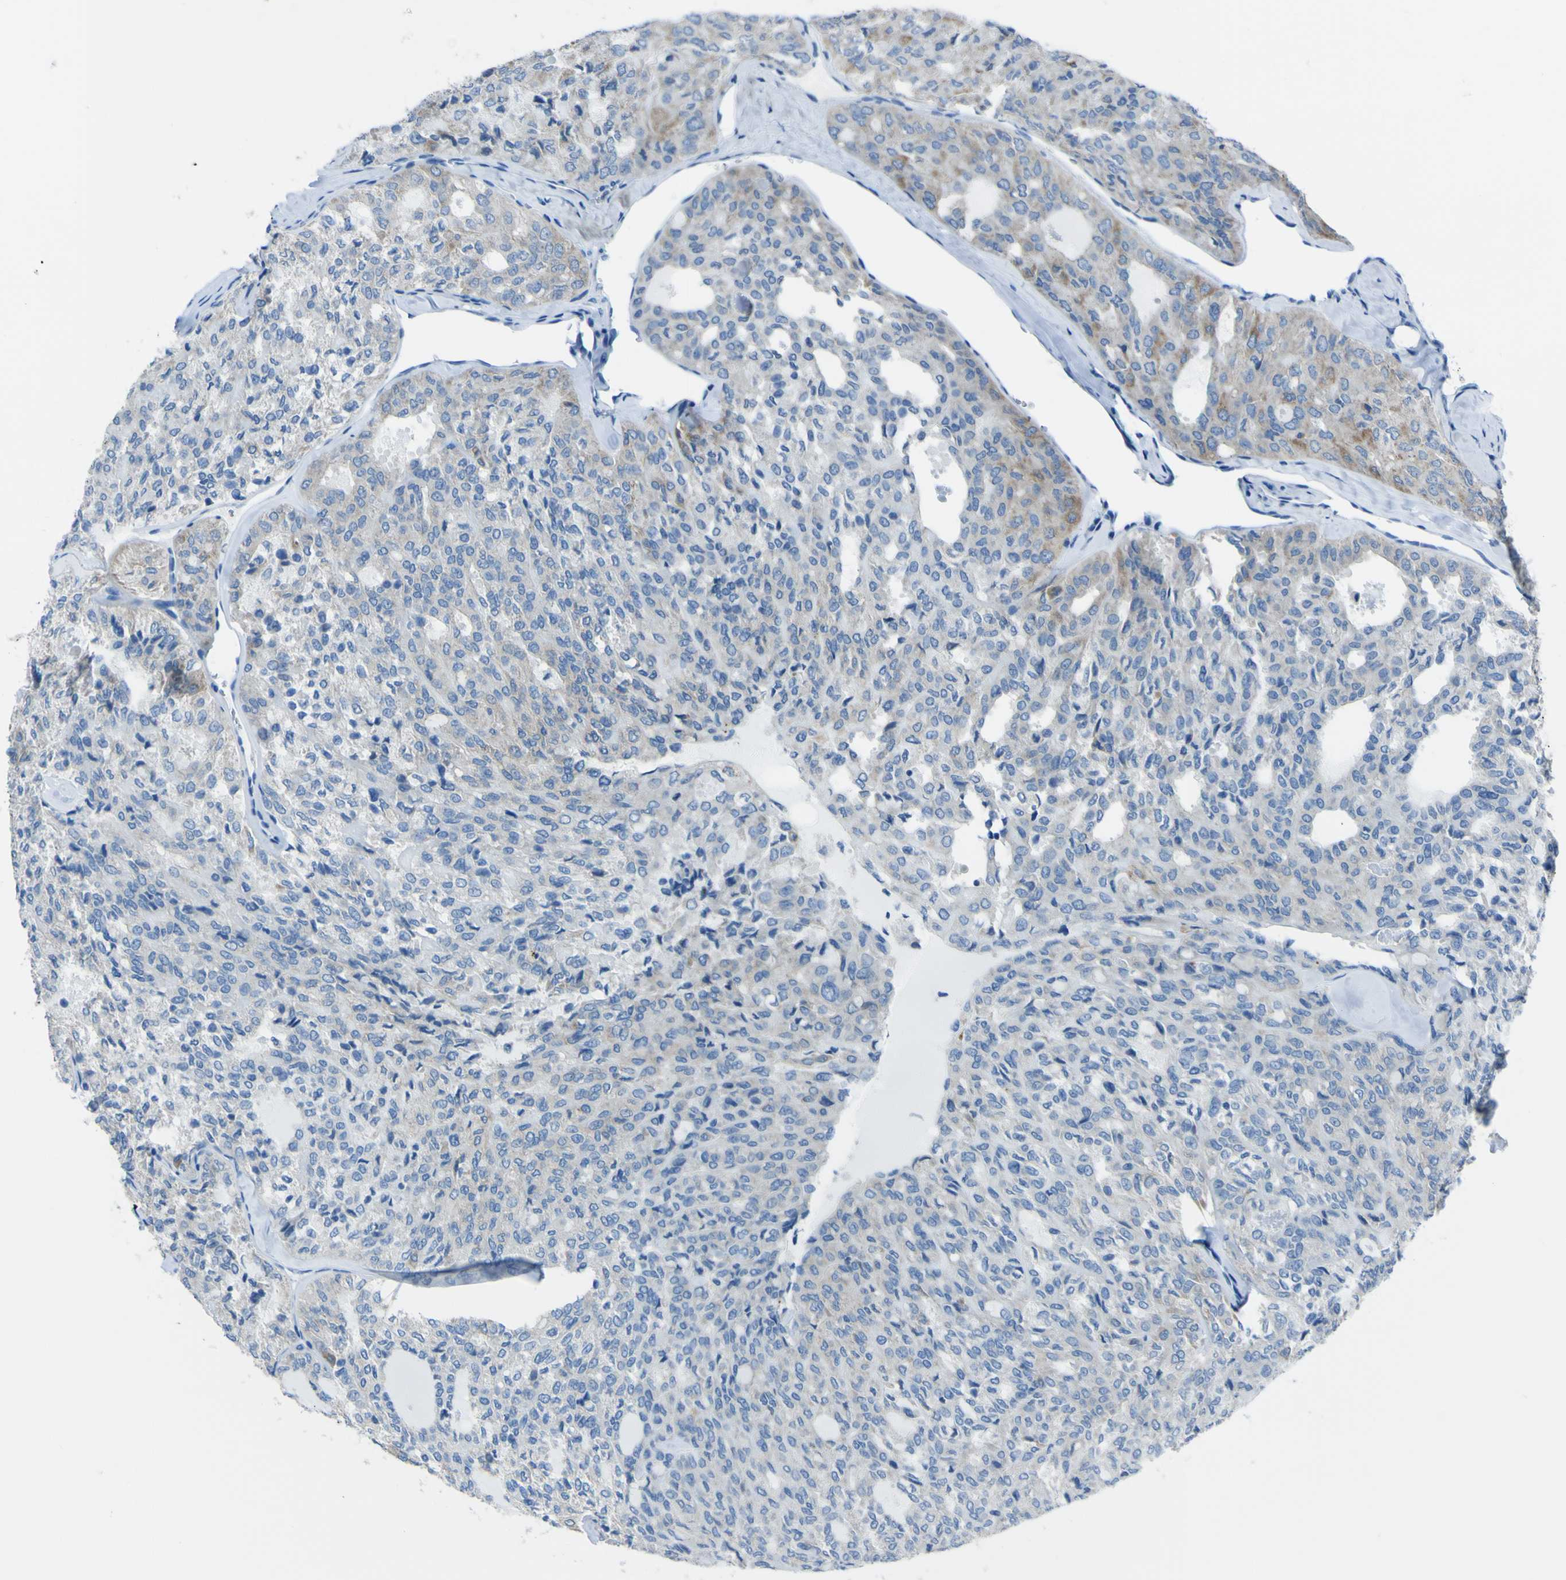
{"staining": {"intensity": "weak", "quantity": "<25%", "location": "cytoplasmic/membranous"}, "tissue": "thyroid cancer", "cell_type": "Tumor cells", "image_type": "cancer", "snomed": [{"axis": "morphology", "description": "Follicular adenoma carcinoma, NOS"}, {"axis": "topography", "description": "Thyroid gland"}], "caption": "This is an immunohistochemistry photomicrograph of thyroid cancer (follicular adenoma carcinoma). There is no staining in tumor cells.", "gene": "ACSL1", "patient": {"sex": "male", "age": 75}}